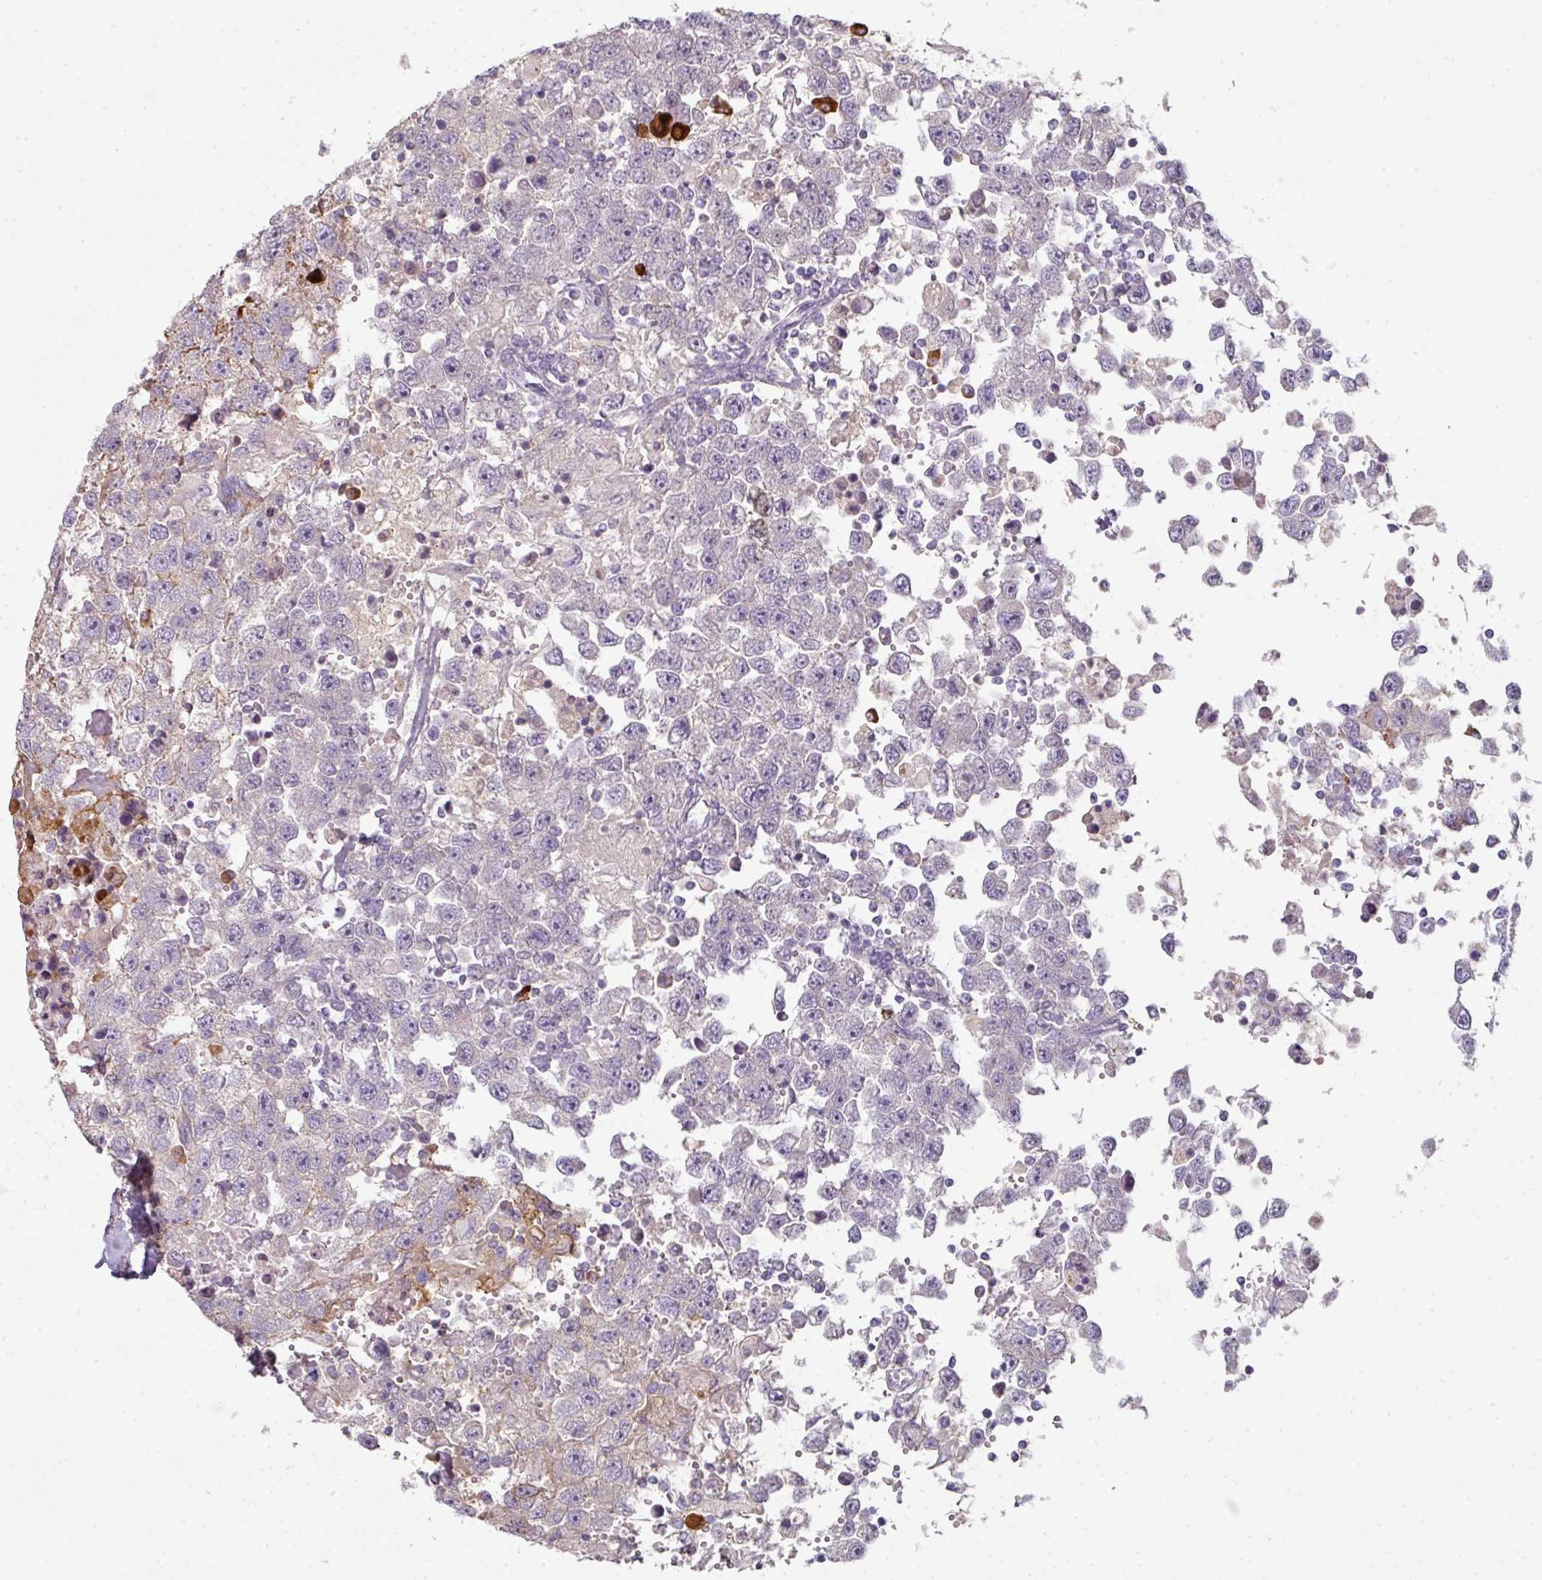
{"staining": {"intensity": "negative", "quantity": "none", "location": "none"}, "tissue": "testis cancer", "cell_type": "Tumor cells", "image_type": "cancer", "snomed": [{"axis": "morphology", "description": "Carcinoma, Embryonal, NOS"}, {"axis": "topography", "description": "Testis"}], "caption": "A photomicrograph of human testis cancer (embryonal carcinoma) is negative for staining in tumor cells. Brightfield microscopy of IHC stained with DAB (3,3'-diaminobenzidine) (brown) and hematoxylin (blue), captured at high magnification.", "gene": "FHAD1", "patient": {"sex": "male", "age": 83}}